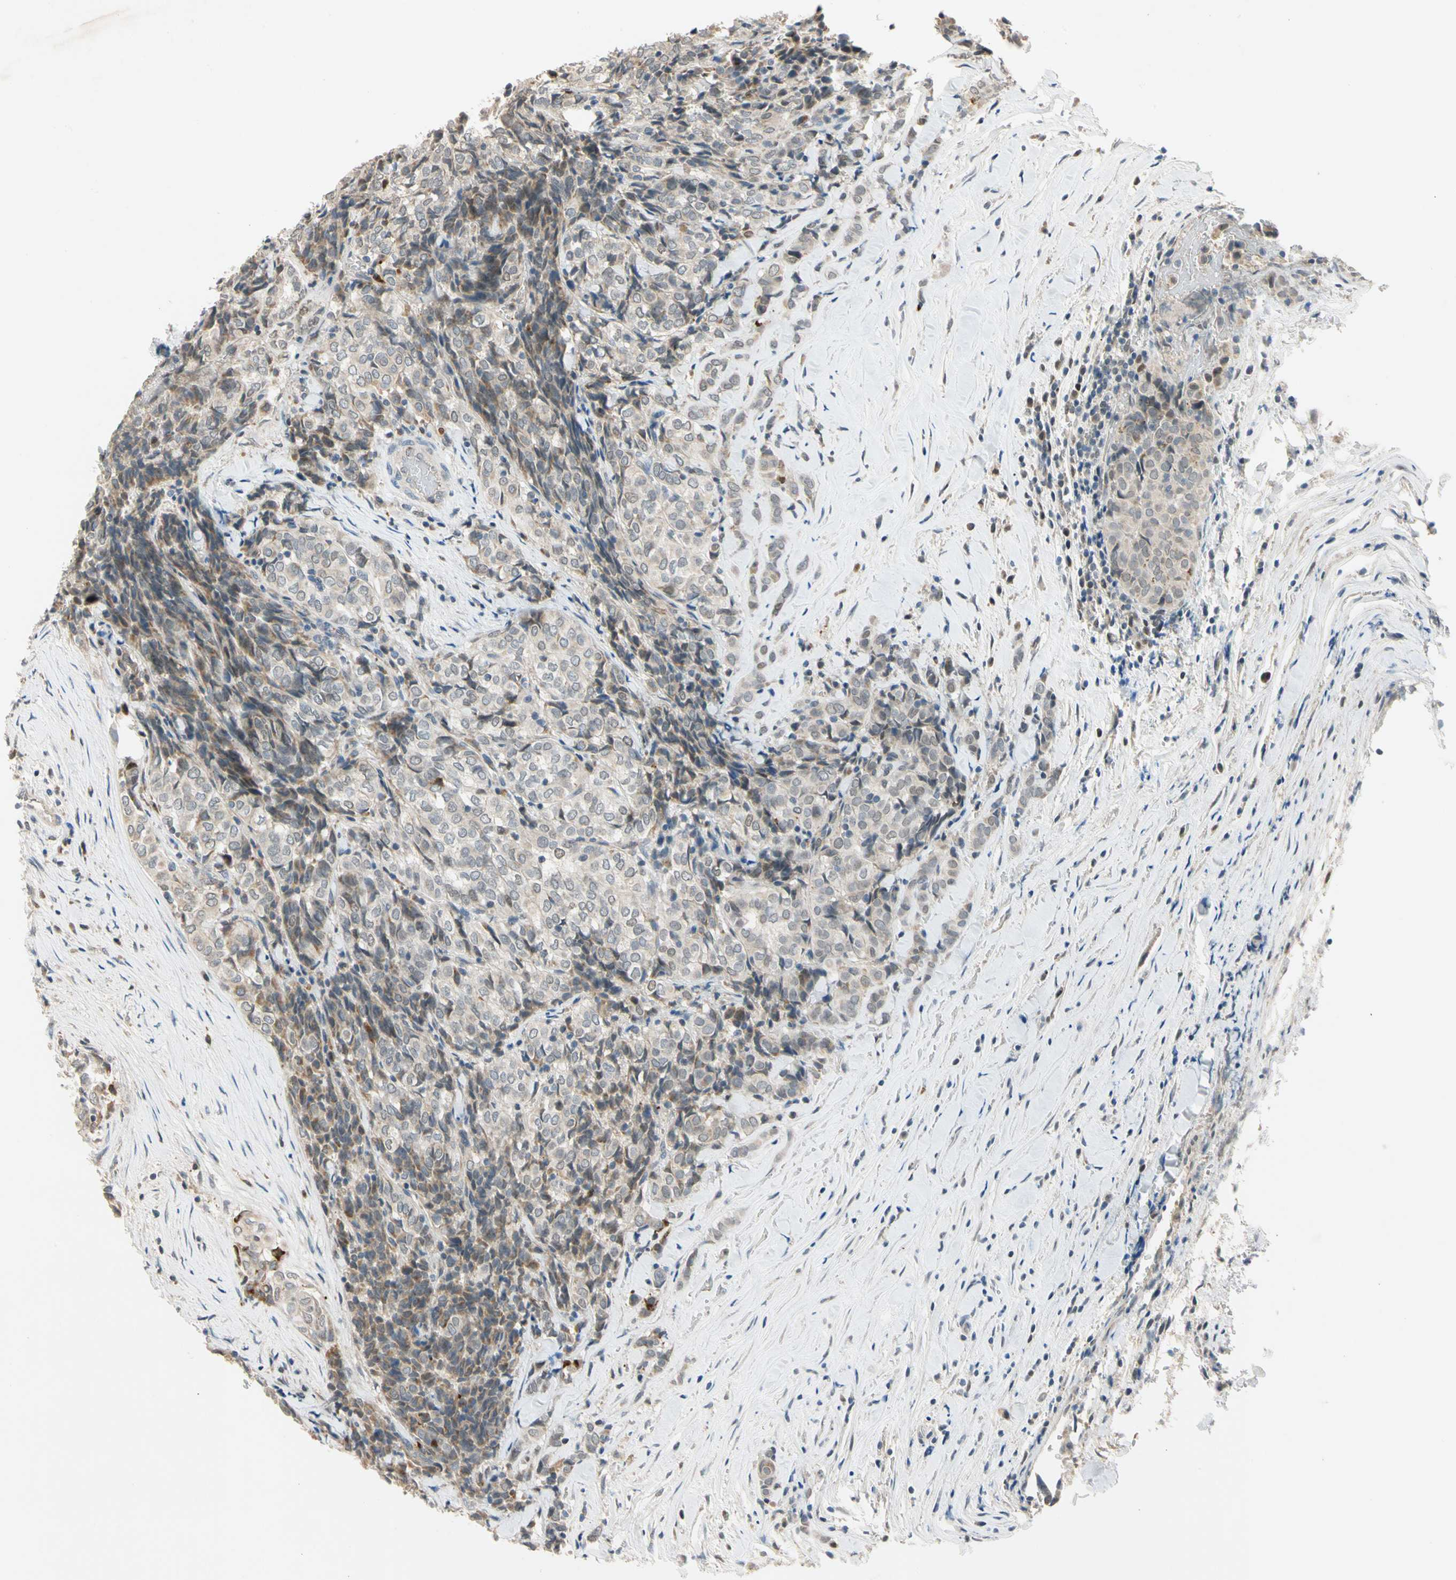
{"staining": {"intensity": "negative", "quantity": "none", "location": "none"}, "tissue": "thyroid cancer", "cell_type": "Tumor cells", "image_type": "cancer", "snomed": [{"axis": "morphology", "description": "Normal tissue, NOS"}, {"axis": "morphology", "description": "Papillary adenocarcinoma, NOS"}, {"axis": "topography", "description": "Thyroid gland"}], "caption": "This histopathology image is of papillary adenocarcinoma (thyroid) stained with immunohistochemistry (IHC) to label a protein in brown with the nuclei are counter-stained blue. There is no positivity in tumor cells.", "gene": "RIOX2", "patient": {"sex": "female", "age": 30}}